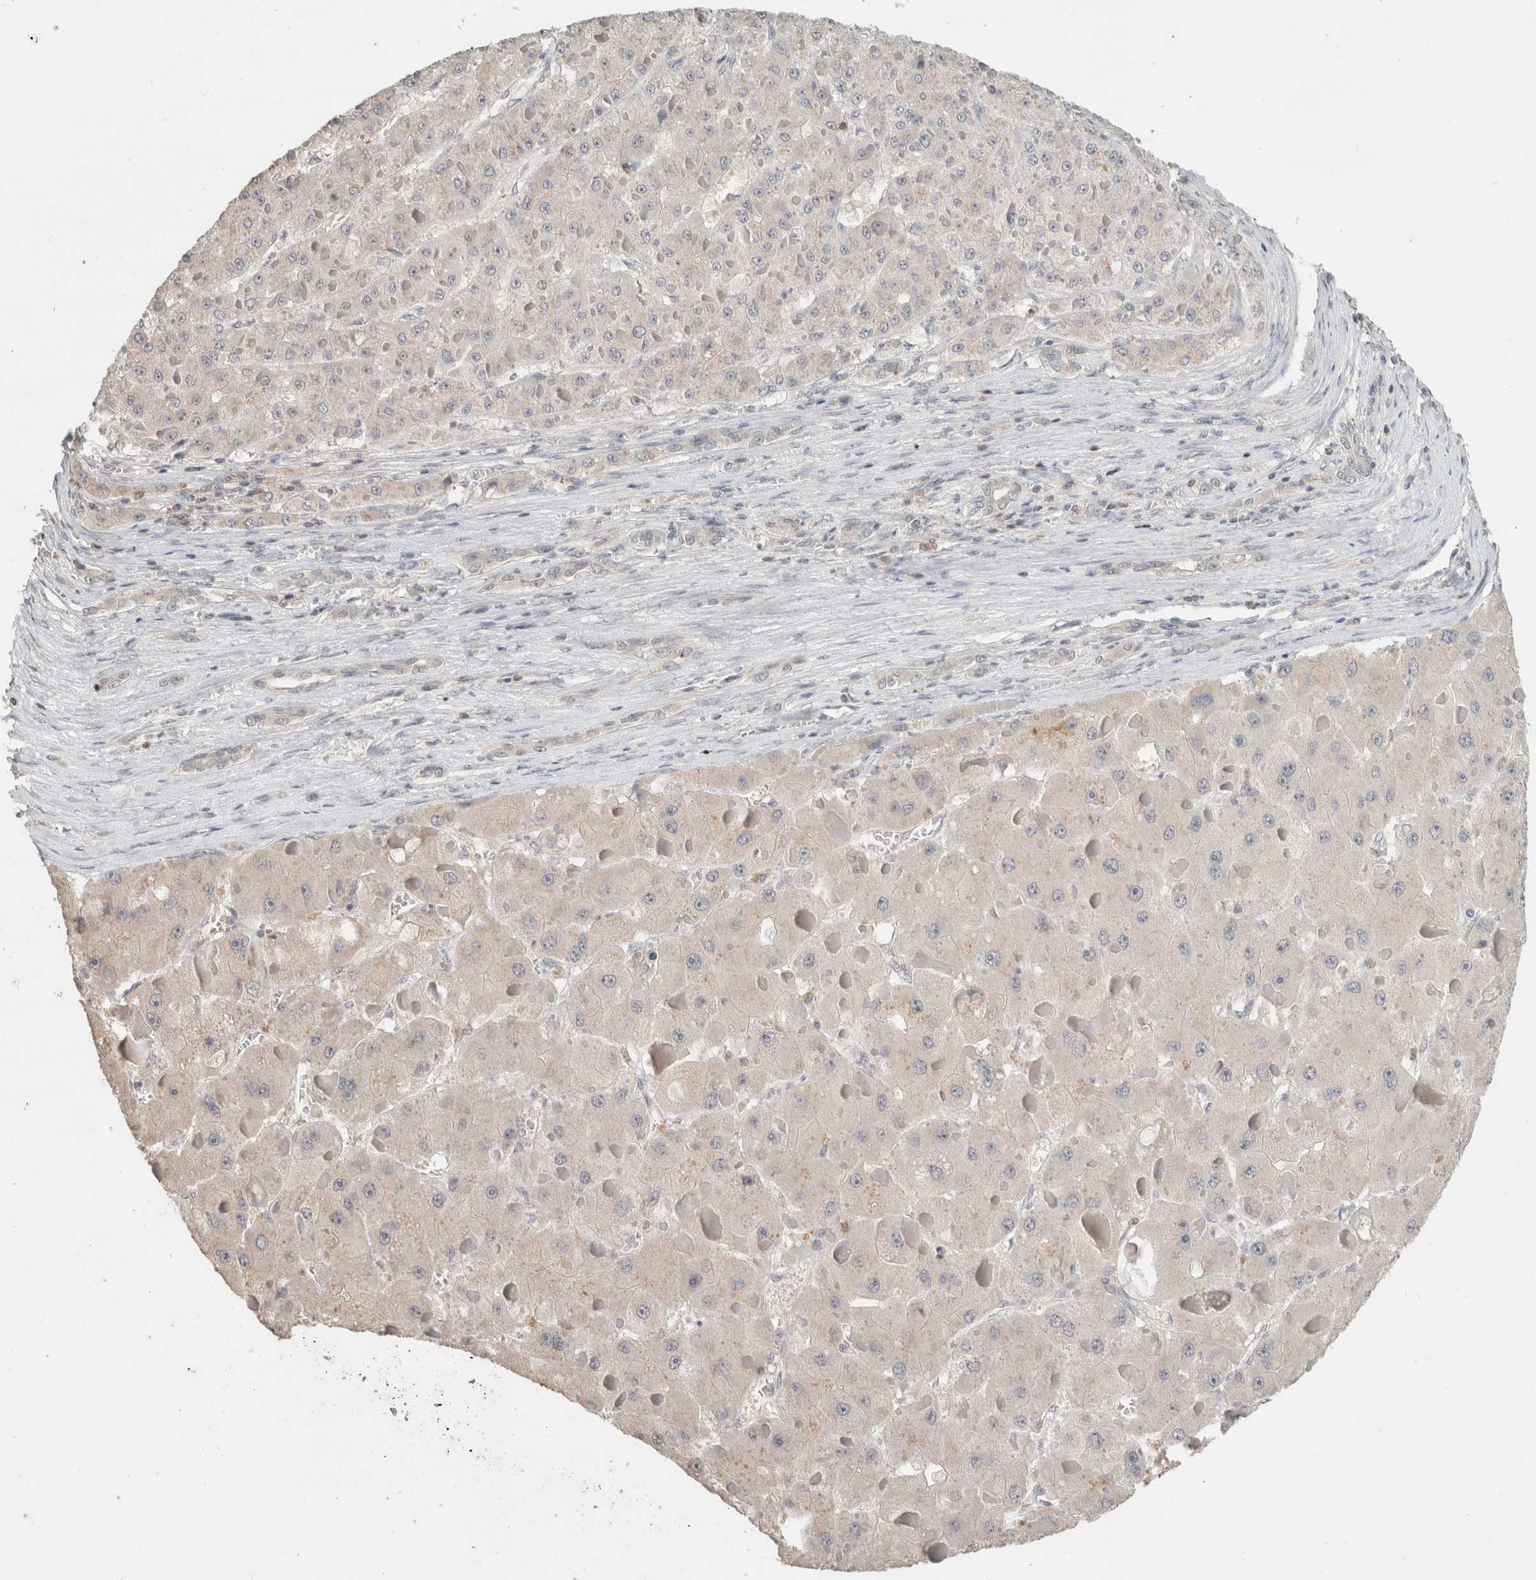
{"staining": {"intensity": "negative", "quantity": "none", "location": "none"}, "tissue": "liver cancer", "cell_type": "Tumor cells", "image_type": "cancer", "snomed": [{"axis": "morphology", "description": "Carcinoma, Hepatocellular, NOS"}, {"axis": "topography", "description": "Liver"}], "caption": "Histopathology image shows no significant protein expression in tumor cells of liver cancer (hepatocellular carcinoma).", "gene": "TRAT1", "patient": {"sex": "female", "age": 73}}